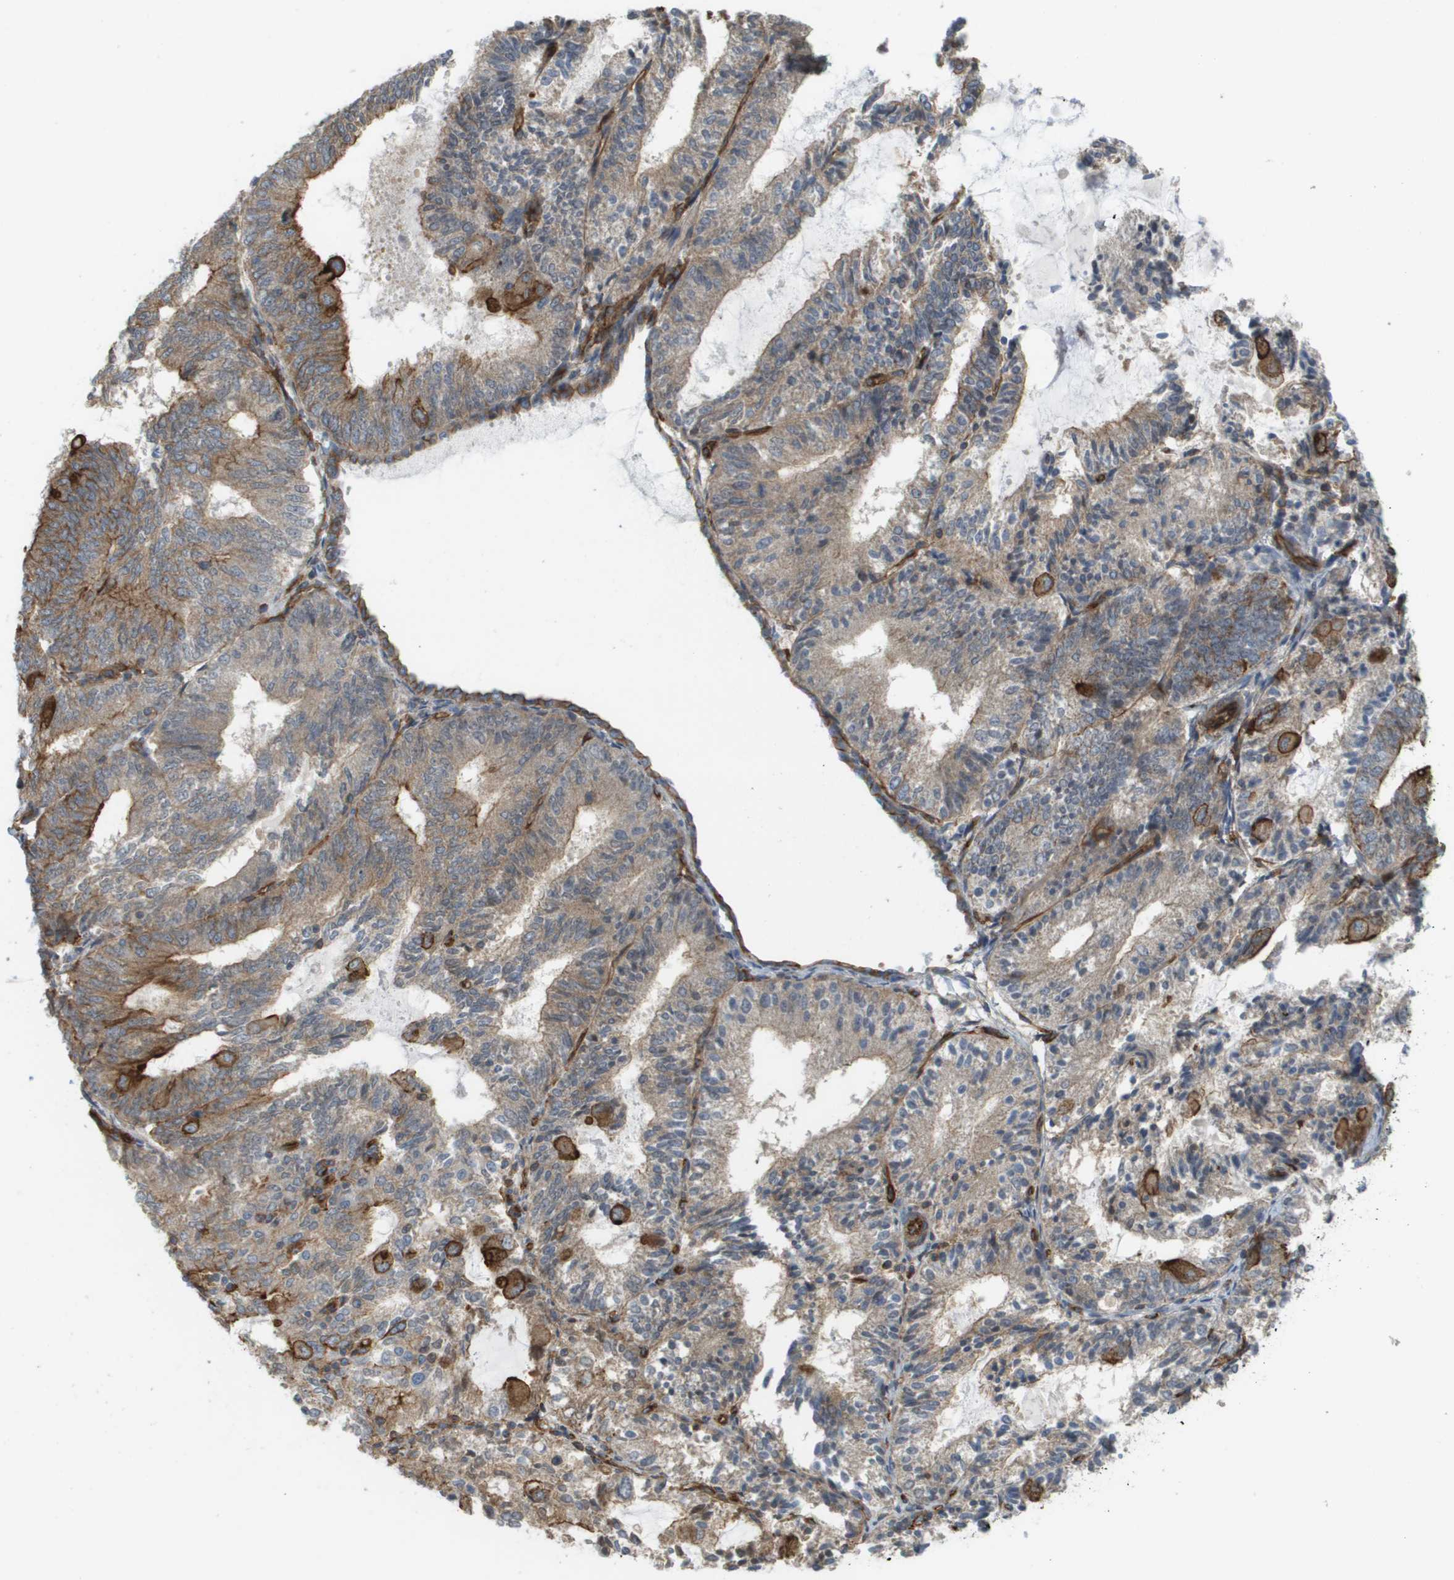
{"staining": {"intensity": "moderate", "quantity": "25%-75%", "location": "cytoplasmic/membranous"}, "tissue": "endometrial cancer", "cell_type": "Tumor cells", "image_type": "cancer", "snomed": [{"axis": "morphology", "description": "Adenocarcinoma, NOS"}, {"axis": "topography", "description": "Endometrium"}], "caption": "Tumor cells exhibit medium levels of moderate cytoplasmic/membranous positivity in approximately 25%-75% of cells in adenocarcinoma (endometrial). Nuclei are stained in blue.", "gene": "SGMS2", "patient": {"sex": "female", "age": 81}}